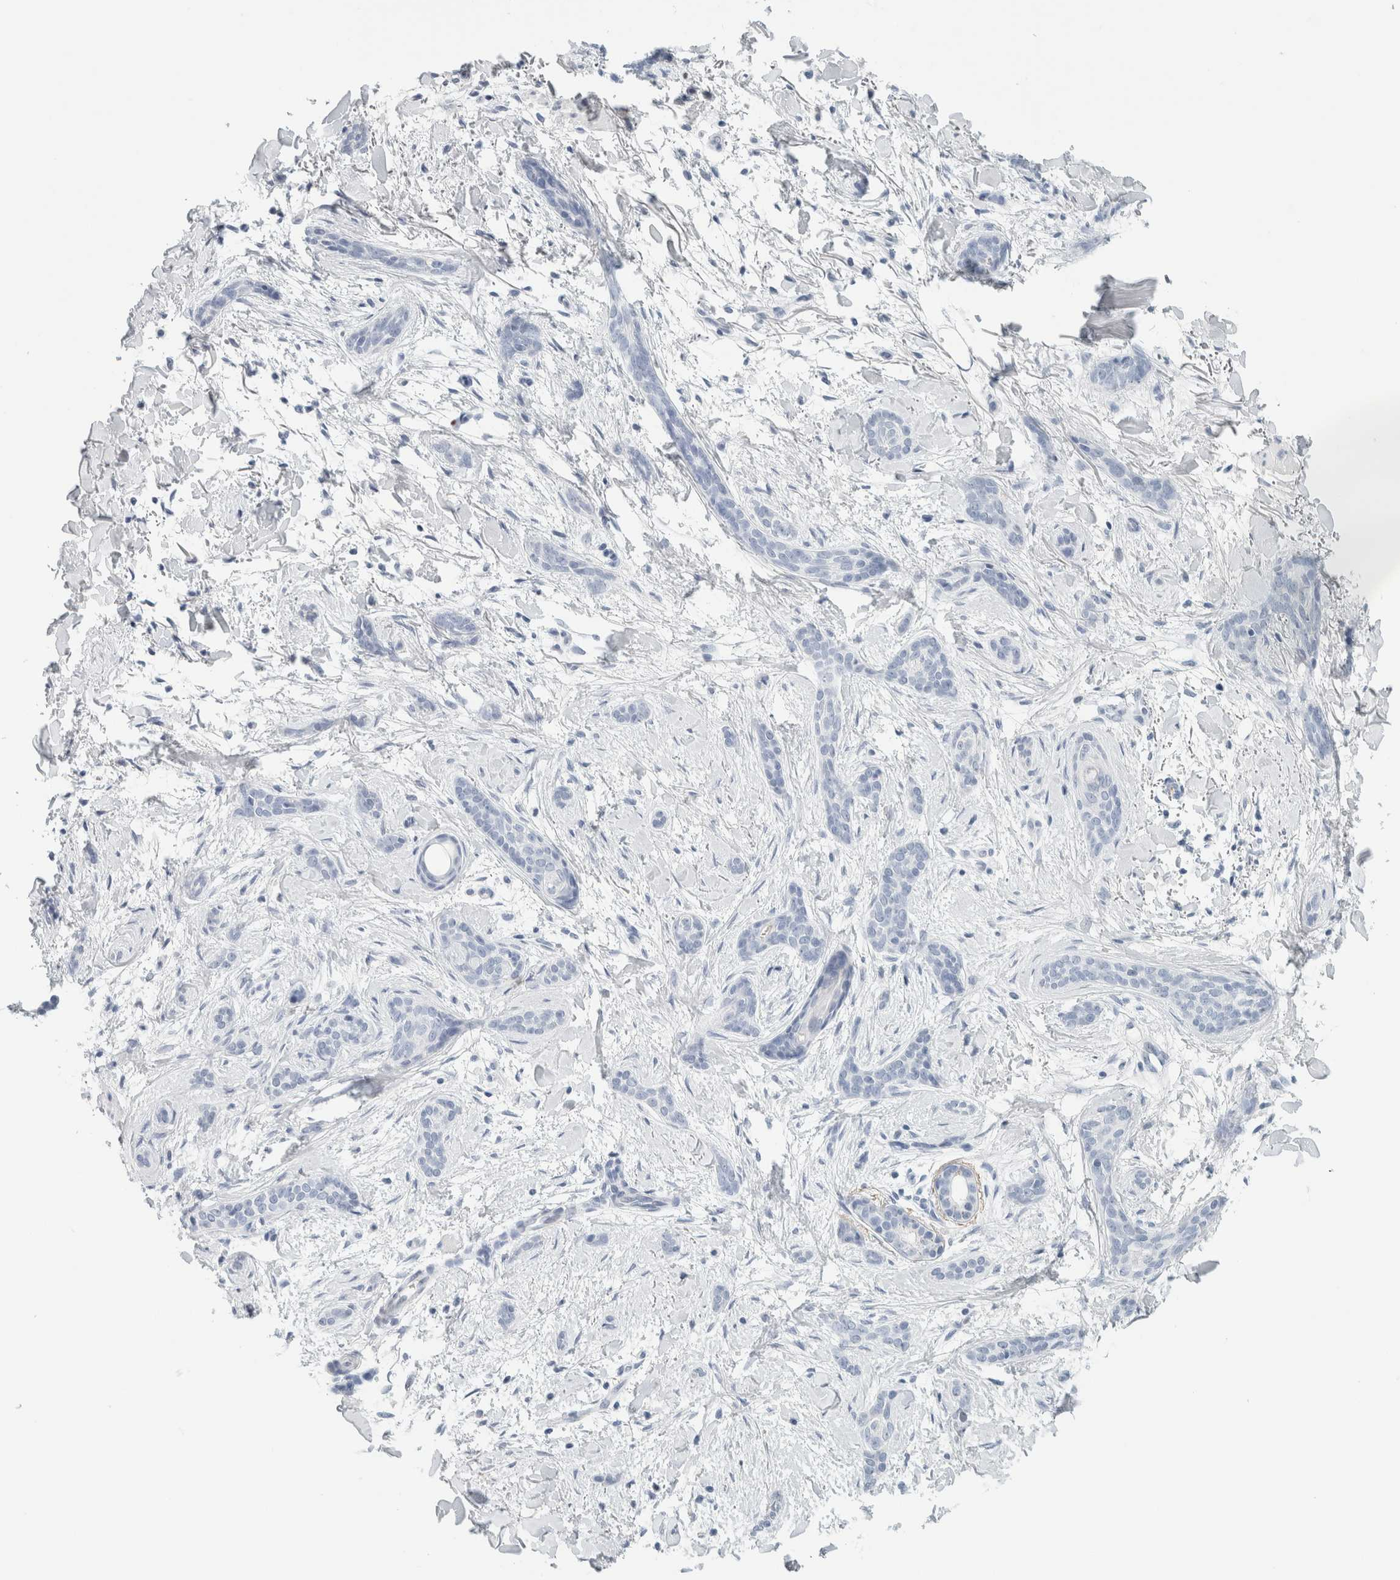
{"staining": {"intensity": "negative", "quantity": "none", "location": "none"}, "tissue": "skin cancer", "cell_type": "Tumor cells", "image_type": "cancer", "snomed": [{"axis": "morphology", "description": "Basal cell carcinoma"}, {"axis": "morphology", "description": "Adnexal tumor, benign"}, {"axis": "topography", "description": "Skin"}], "caption": "IHC histopathology image of skin basal cell carcinoma stained for a protein (brown), which displays no positivity in tumor cells.", "gene": "IL6", "patient": {"sex": "female", "age": 42}}